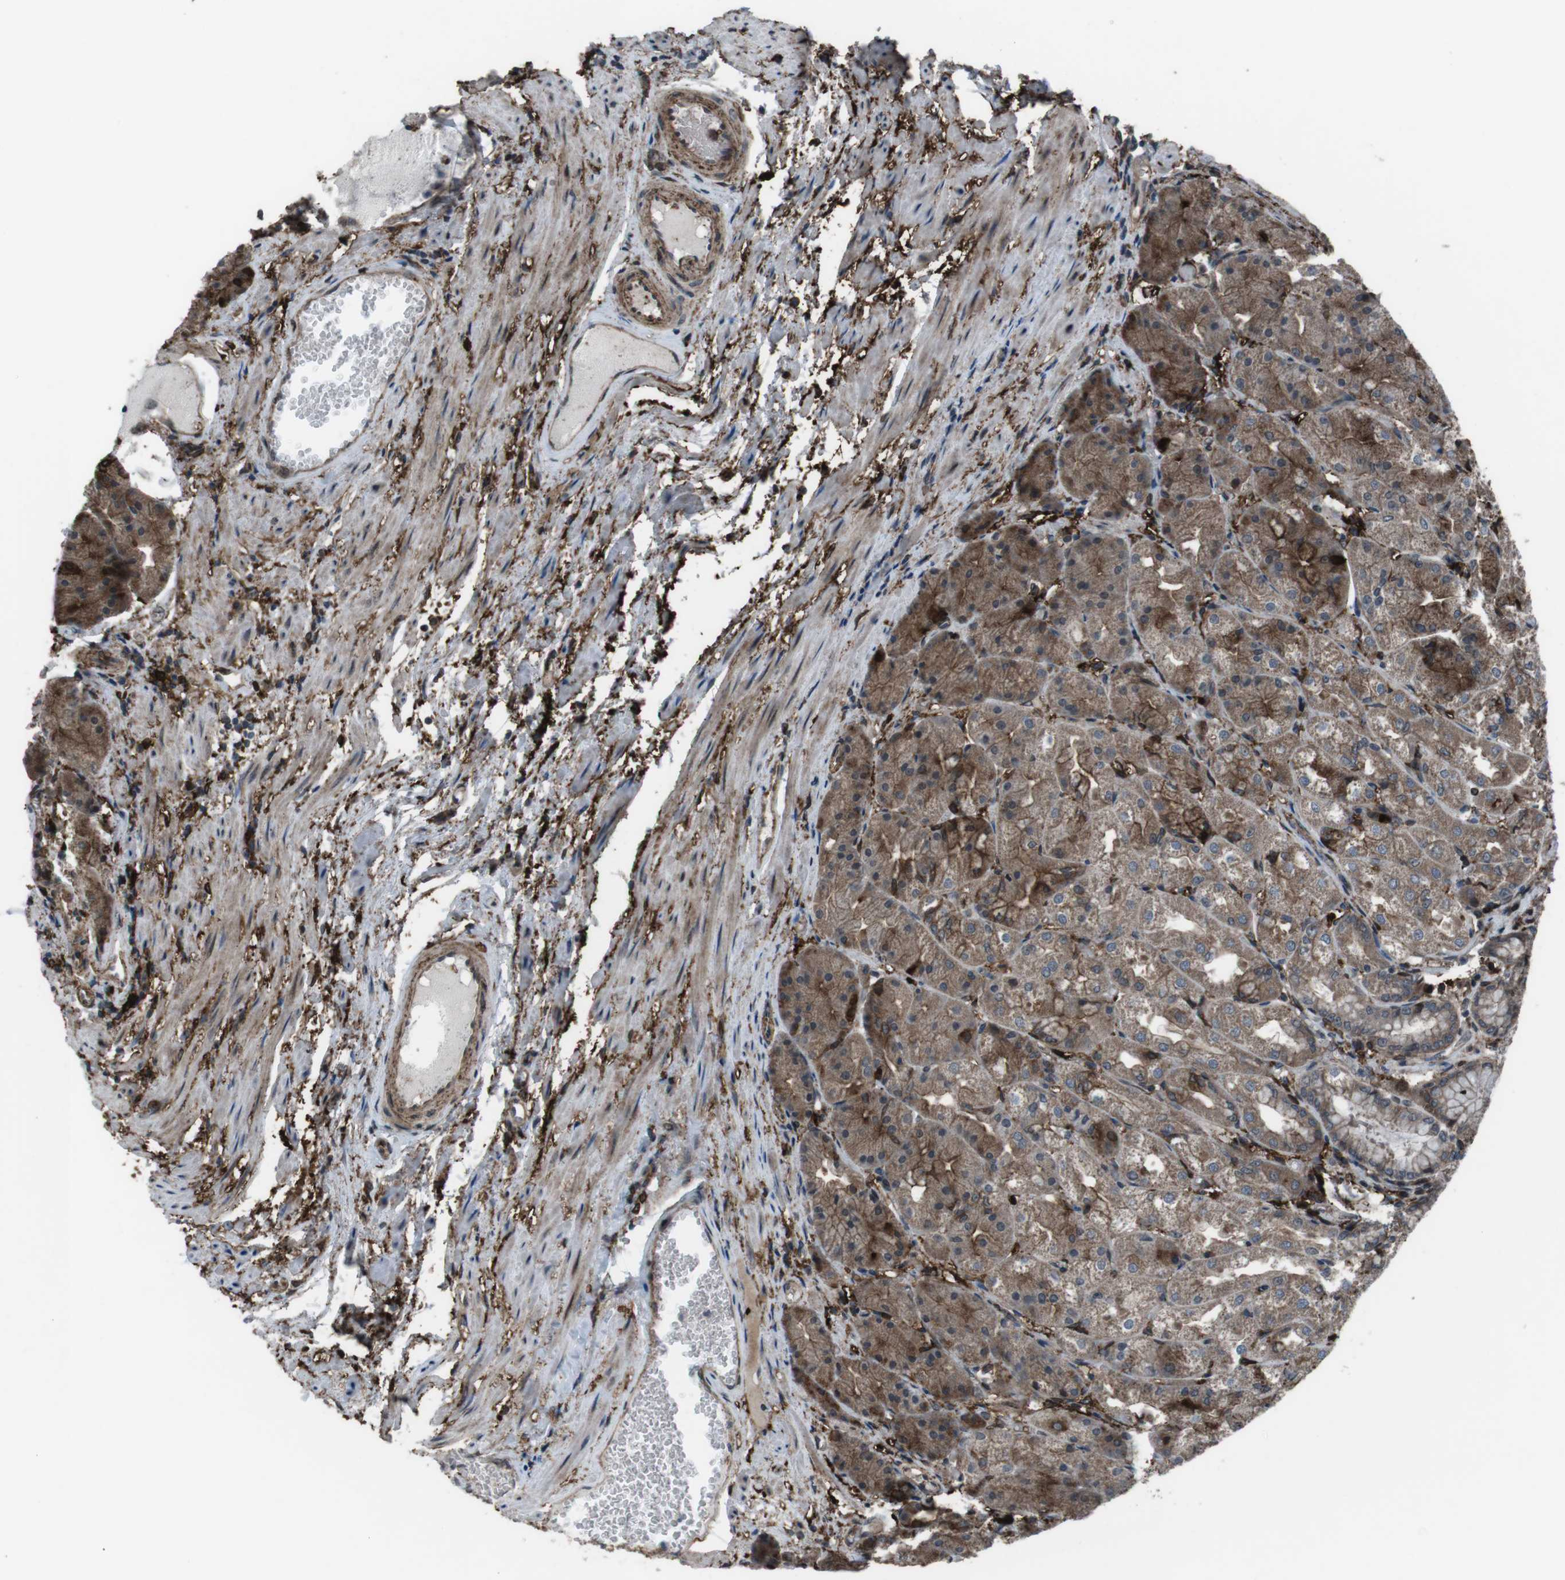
{"staining": {"intensity": "moderate", "quantity": ">75%", "location": "cytoplasmic/membranous"}, "tissue": "stomach", "cell_type": "Glandular cells", "image_type": "normal", "snomed": [{"axis": "morphology", "description": "Normal tissue, NOS"}, {"axis": "topography", "description": "Stomach, upper"}], "caption": "Immunohistochemical staining of normal human stomach exhibits >75% levels of moderate cytoplasmic/membranous protein positivity in approximately >75% of glandular cells.", "gene": "GDF10", "patient": {"sex": "male", "age": 72}}